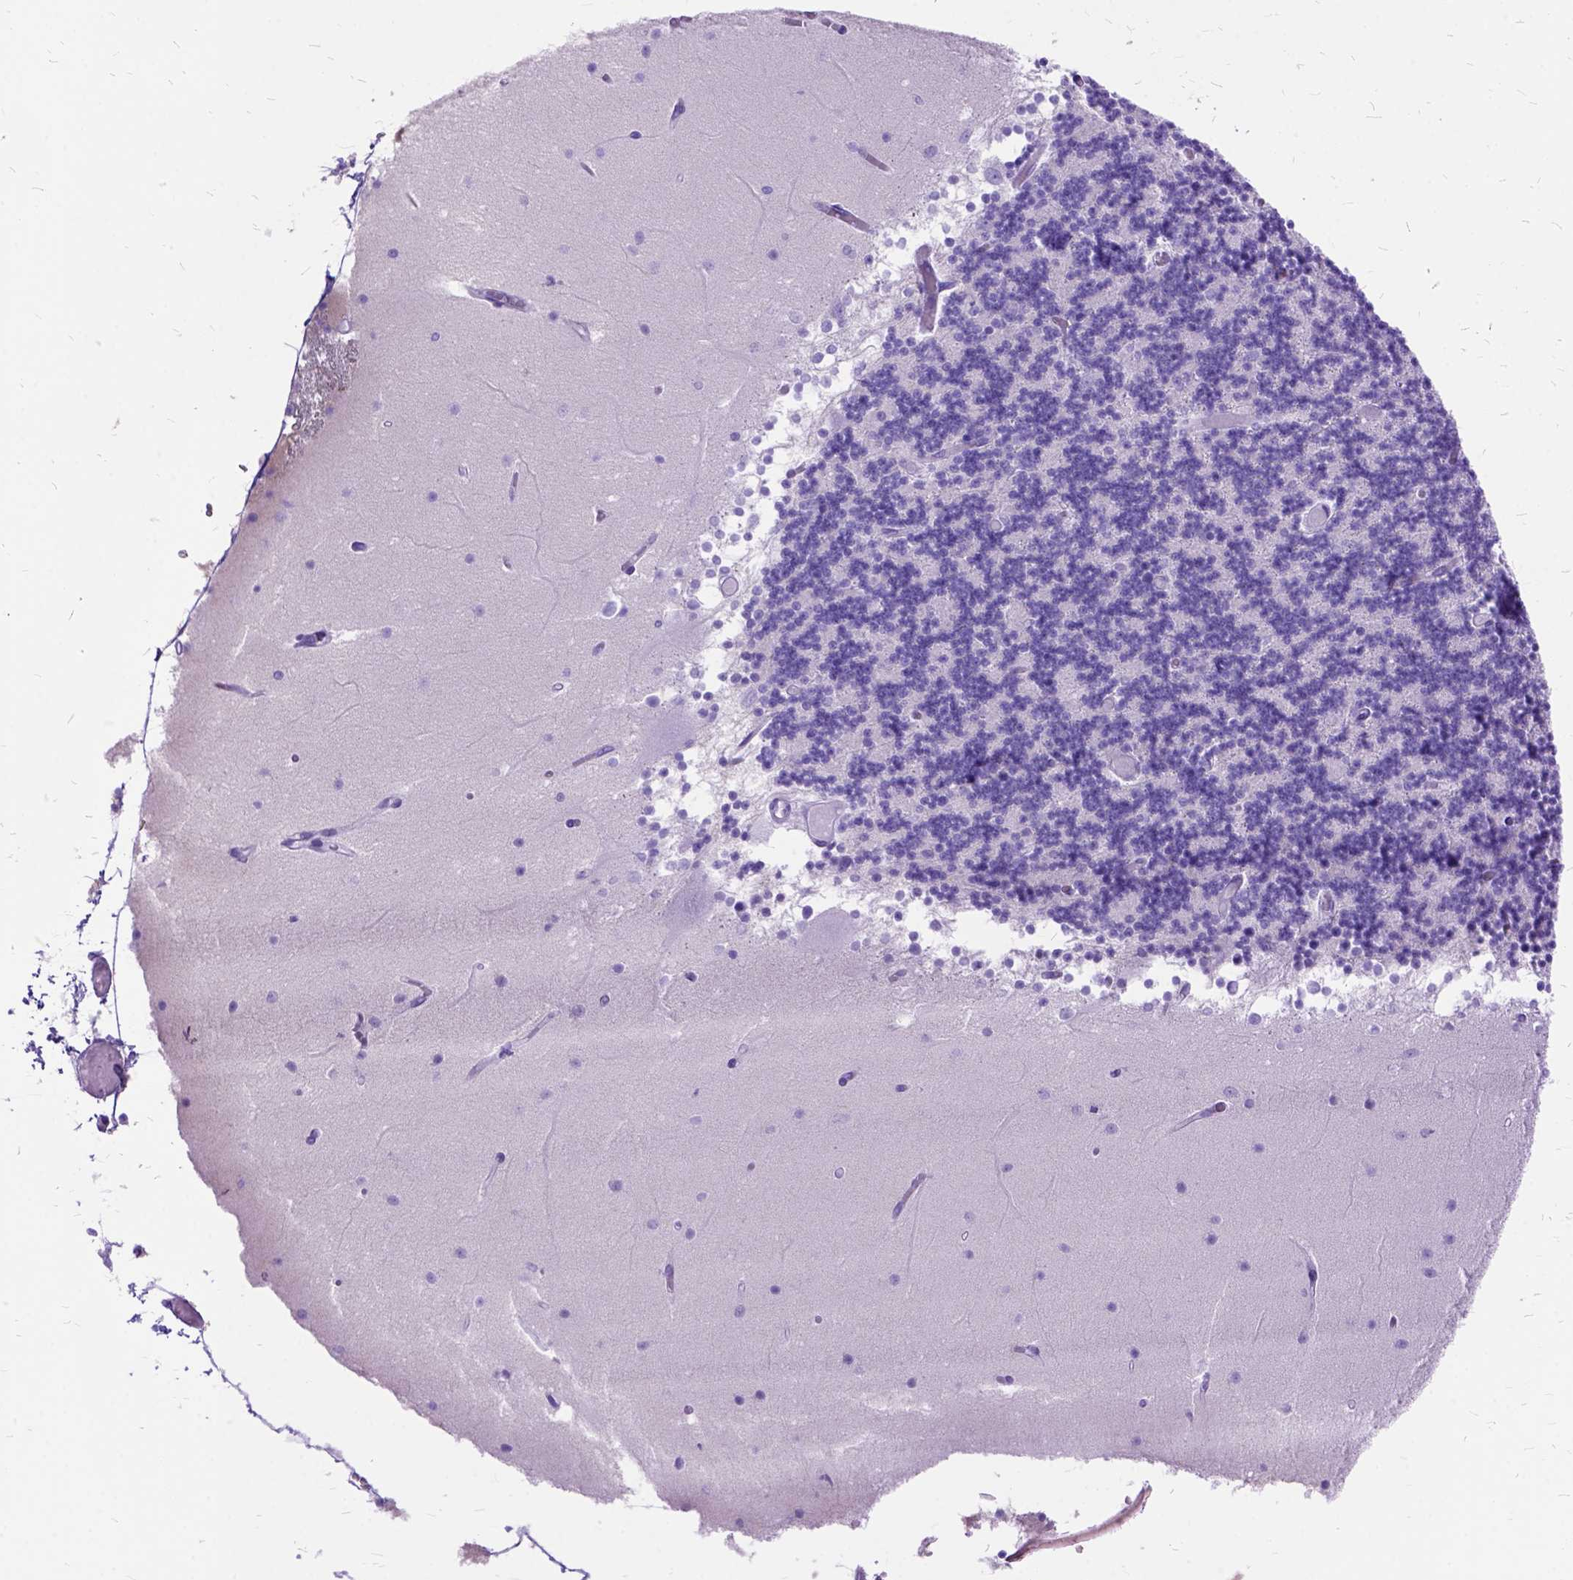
{"staining": {"intensity": "negative", "quantity": "none", "location": "none"}, "tissue": "cerebellum", "cell_type": "Cells in granular layer", "image_type": "normal", "snomed": [{"axis": "morphology", "description": "Normal tissue, NOS"}, {"axis": "topography", "description": "Cerebellum"}], "caption": "The histopathology image demonstrates no significant positivity in cells in granular layer of cerebellum. (DAB IHC with hematoxylin counter stain).", "gene": "DNAH2", "patient": {"sex": "female", "age": 28}}